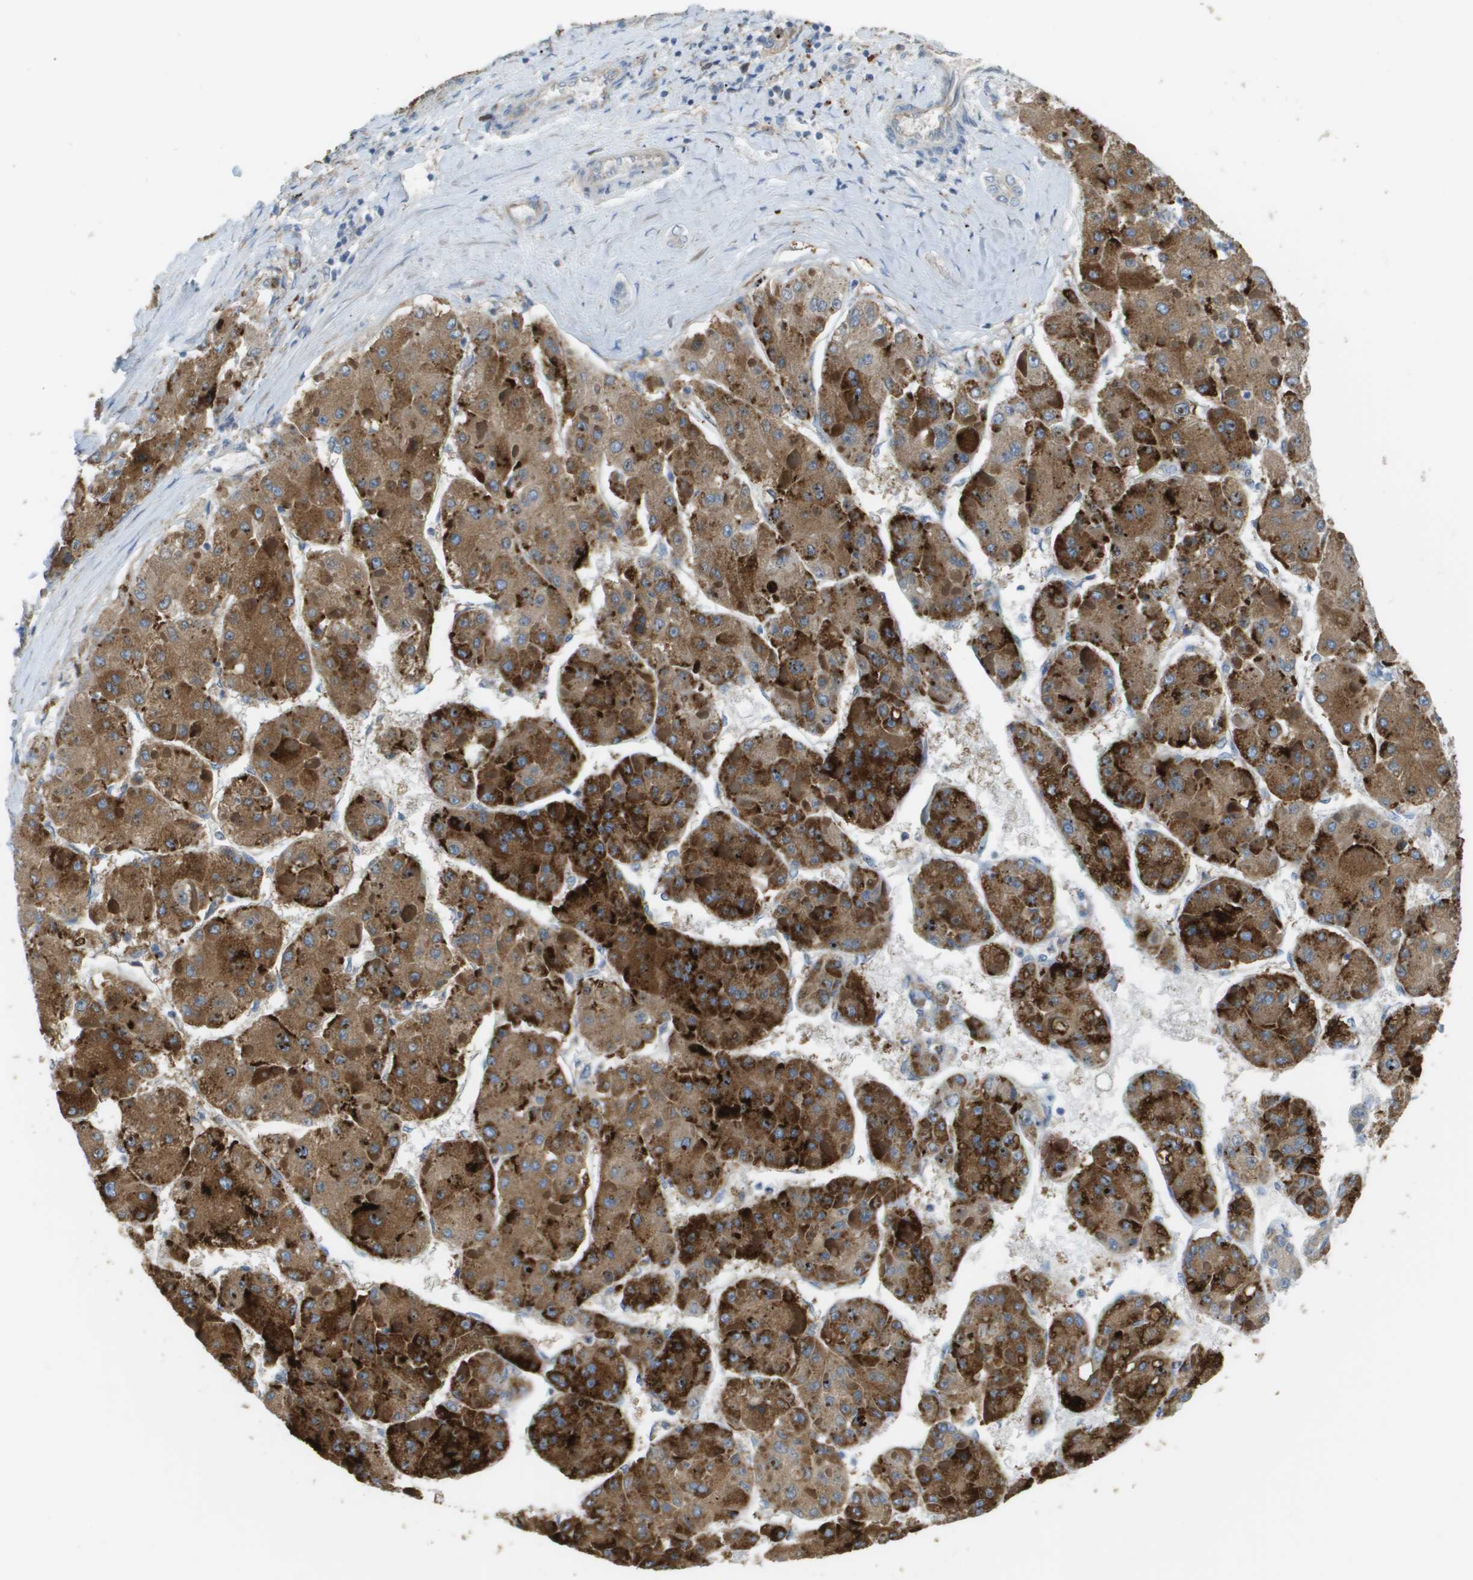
{"staining": {"intensity": "strong", "quantity": ">75%", "location": "cytoplasmic/membranous"}, "tissue": "liver cancer", "cell_type": "Tumor cells", "image_type": "cancer", "snomed": [{"axis": "morphology", "description": "Carcinoma, Hepatocellular, NOS"}, {"axis": "topography", "description": "Liver"}], "caption": "Protein expression analysis of liver cancer (hepatocellular carcinoma) reveals strong cytoplasmic/membranous staining in approximately >75% of tumor cells. (DAB (3,3'-diaminobenzidine) IHC with brightfield microscopy, high magnification).", "gene": "CASP10", "patient": {"sex": "female", "age": 73}}